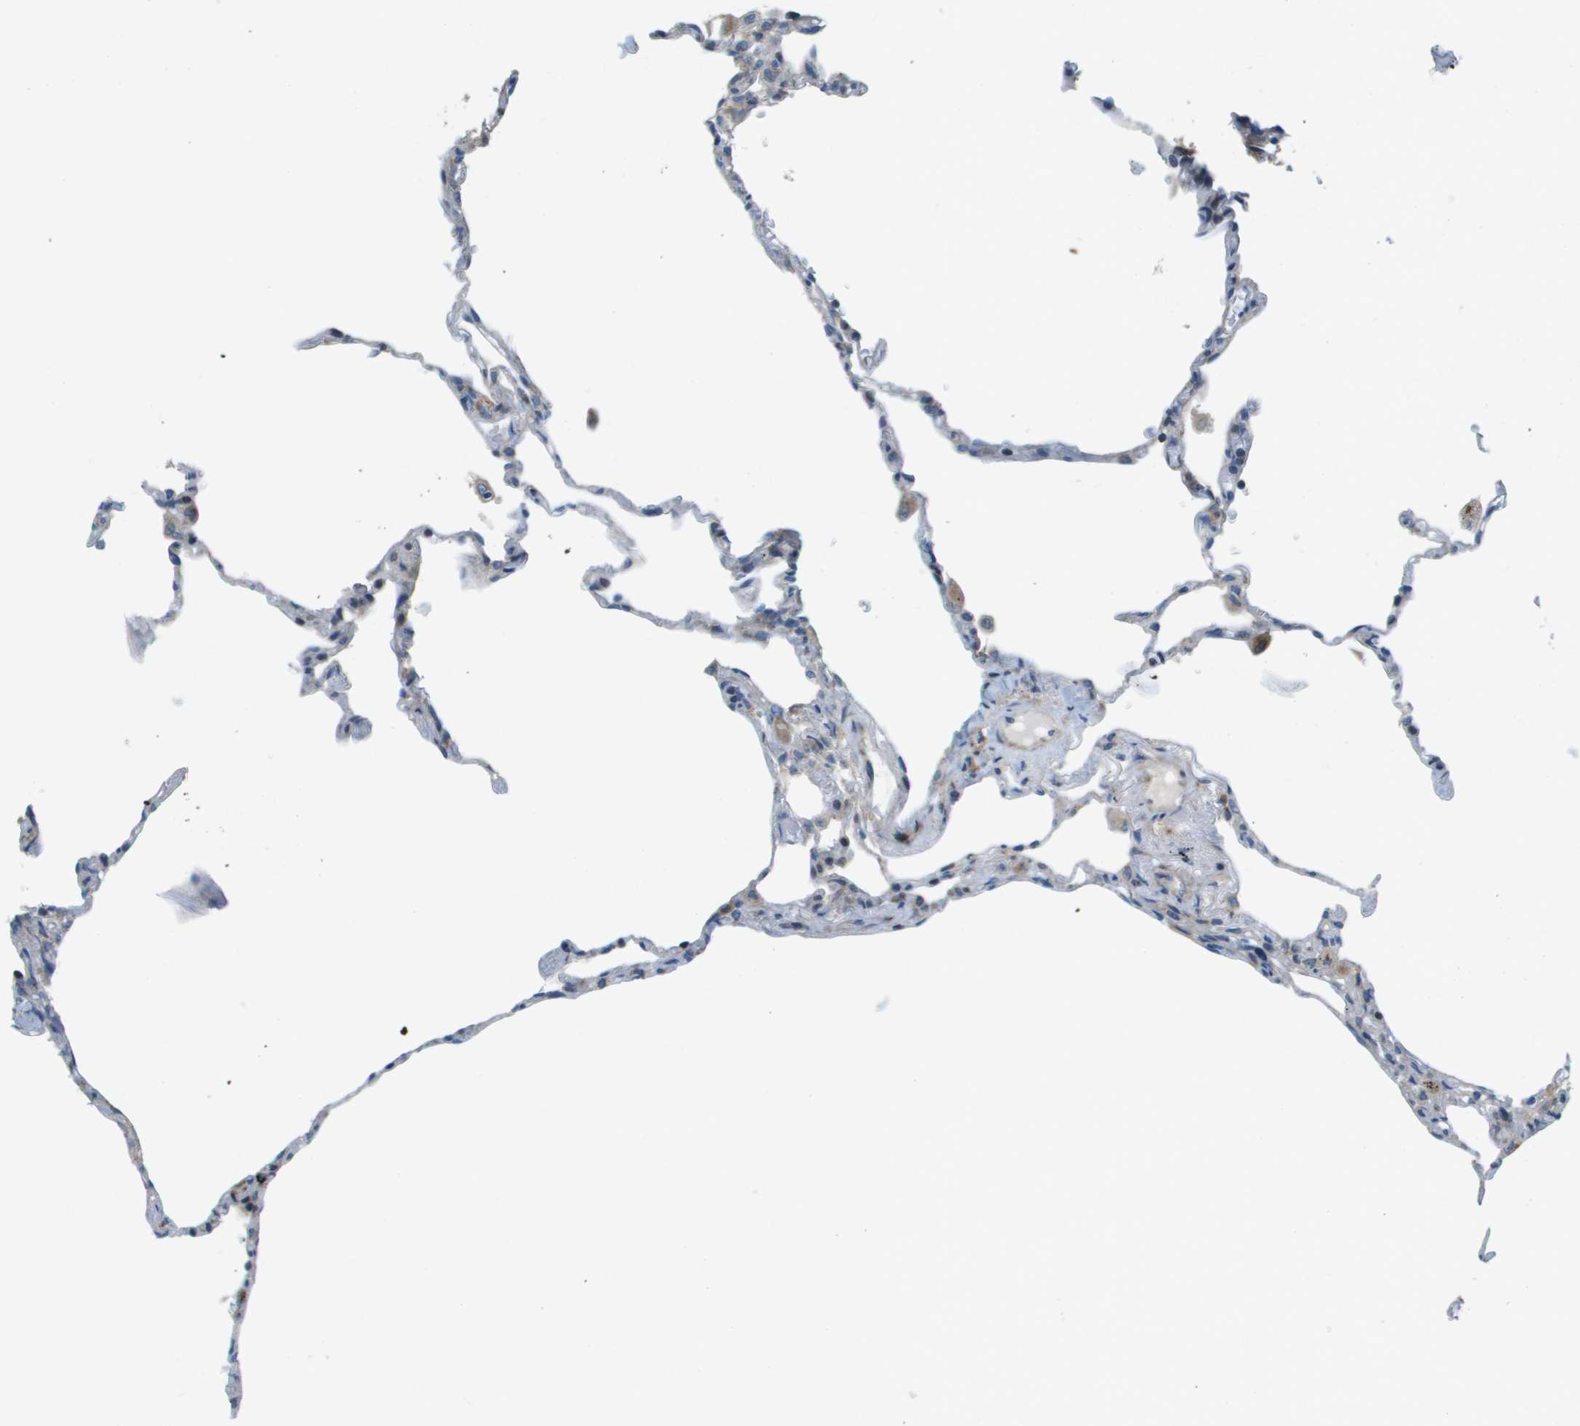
{"staining": {"intensity": "negative", "quantity": "none", "location": "none"}, "tissue": "lung", "cell_type": "Alveolar cells", "image_type": "normal", "snomed": [{"axis": "morphology", "description": "Normal tissue, NOS"}, {"axis": "topography", "description": "Lung"}], "caption": "Immunohistochemical staining of normal human lung displays no significant positivity in alveolar cells. The staining is performed using DAB (3,3'-diaminobenzidine) brown chromogen with nuclei counter-stained in using hematoxylin.", "gene": "GALNT6", "patient": {"sex": "male", "age": 59}}